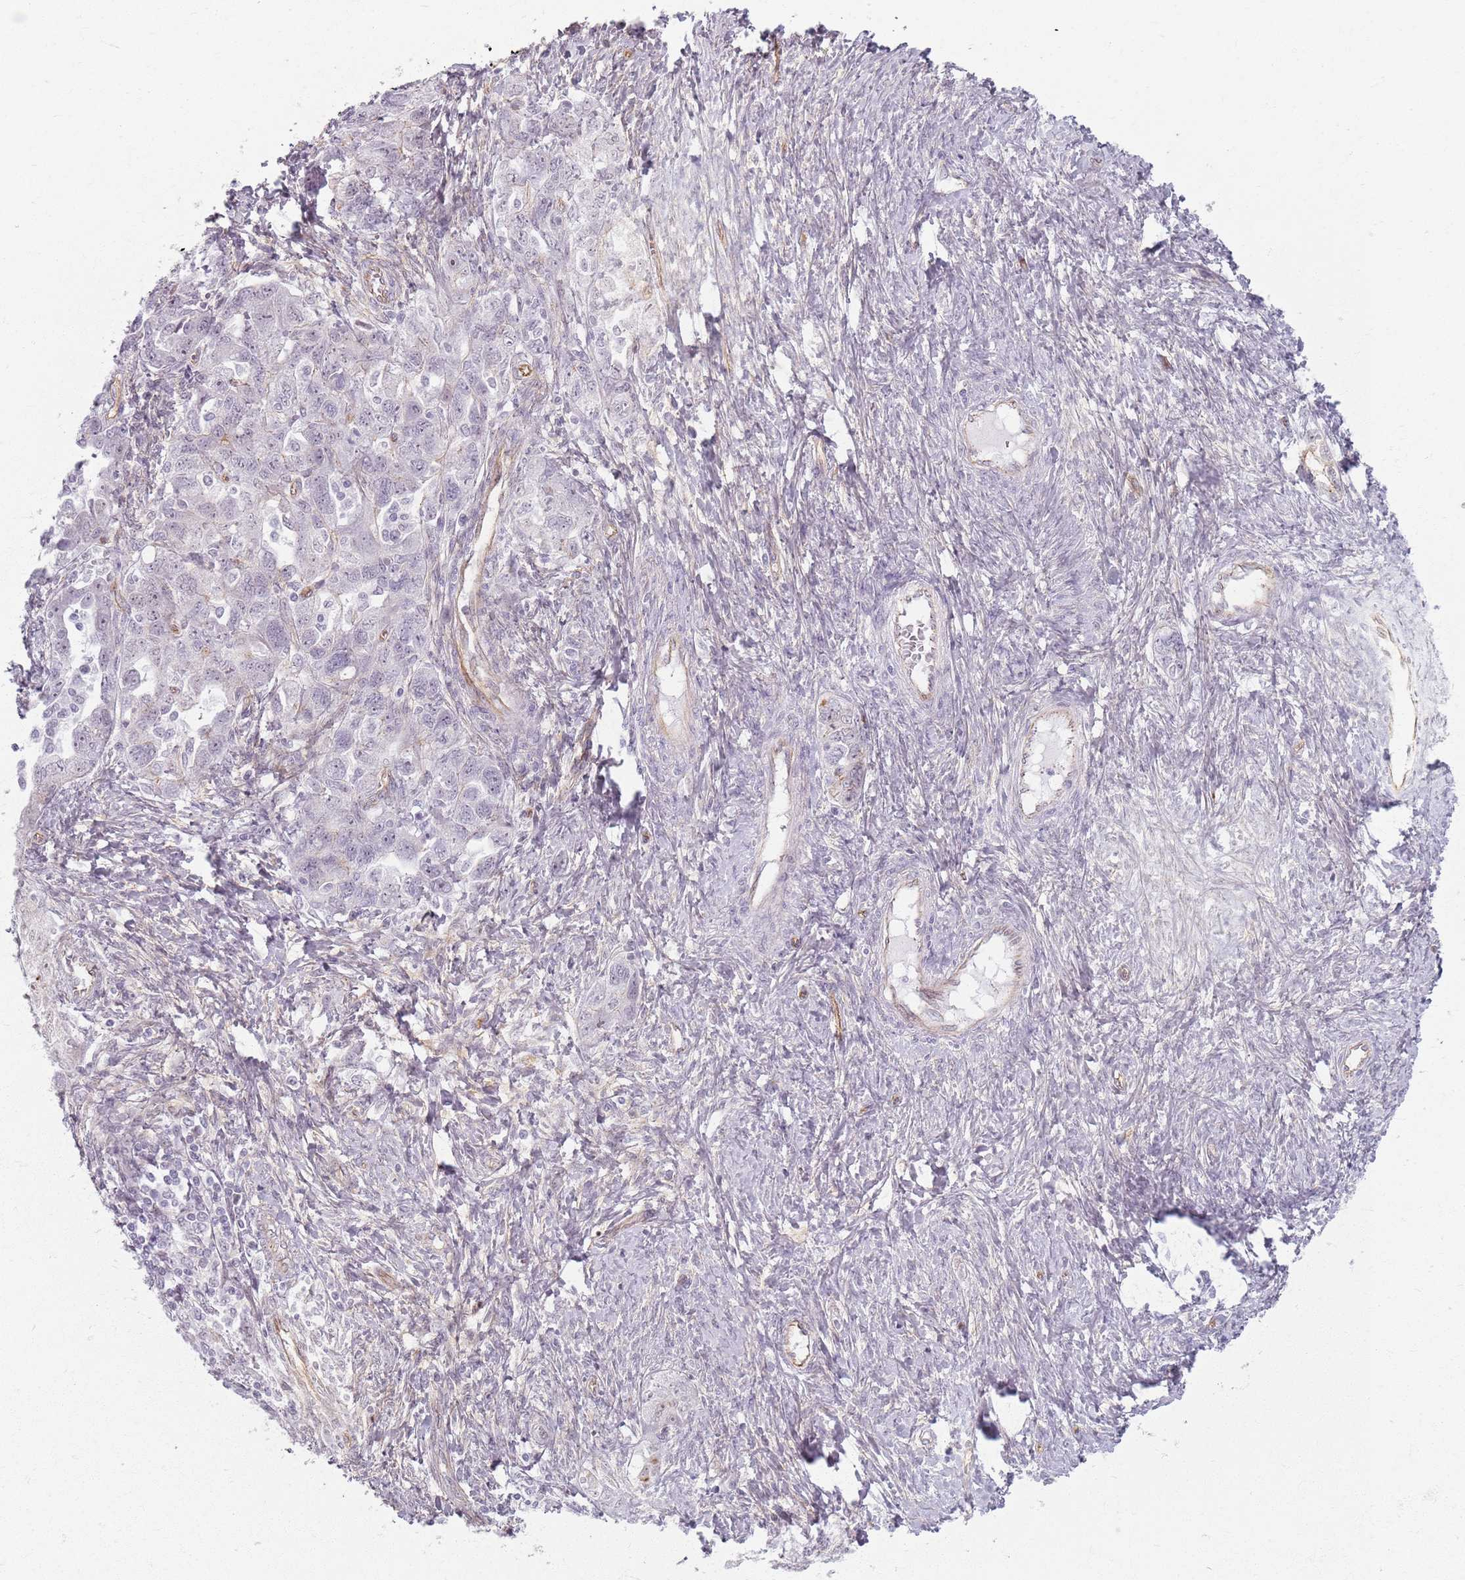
{"staining": {"intensity": "negative", "quantity": "none", "location": "none"}, "tissue": "ovarian cancer", "cell_type": "Tumor cells", "image_type": "cancer", "snomed": [{"axis": "morphology", "description": "Carcinoma, NOS"}, {"axis": "morphology", "description": "Cystadenocarcinoma, serous, NOS"}, {"axis": "topography", "description": "Ovary"}], "caption": "This is a histopathology image of IHC staining of ovarian cancer (serous cystadenocarcinoma), which shows no staining in tumor cells.", "gene": "KCNA5", "patient": {"sex": "female", "age": 69}}